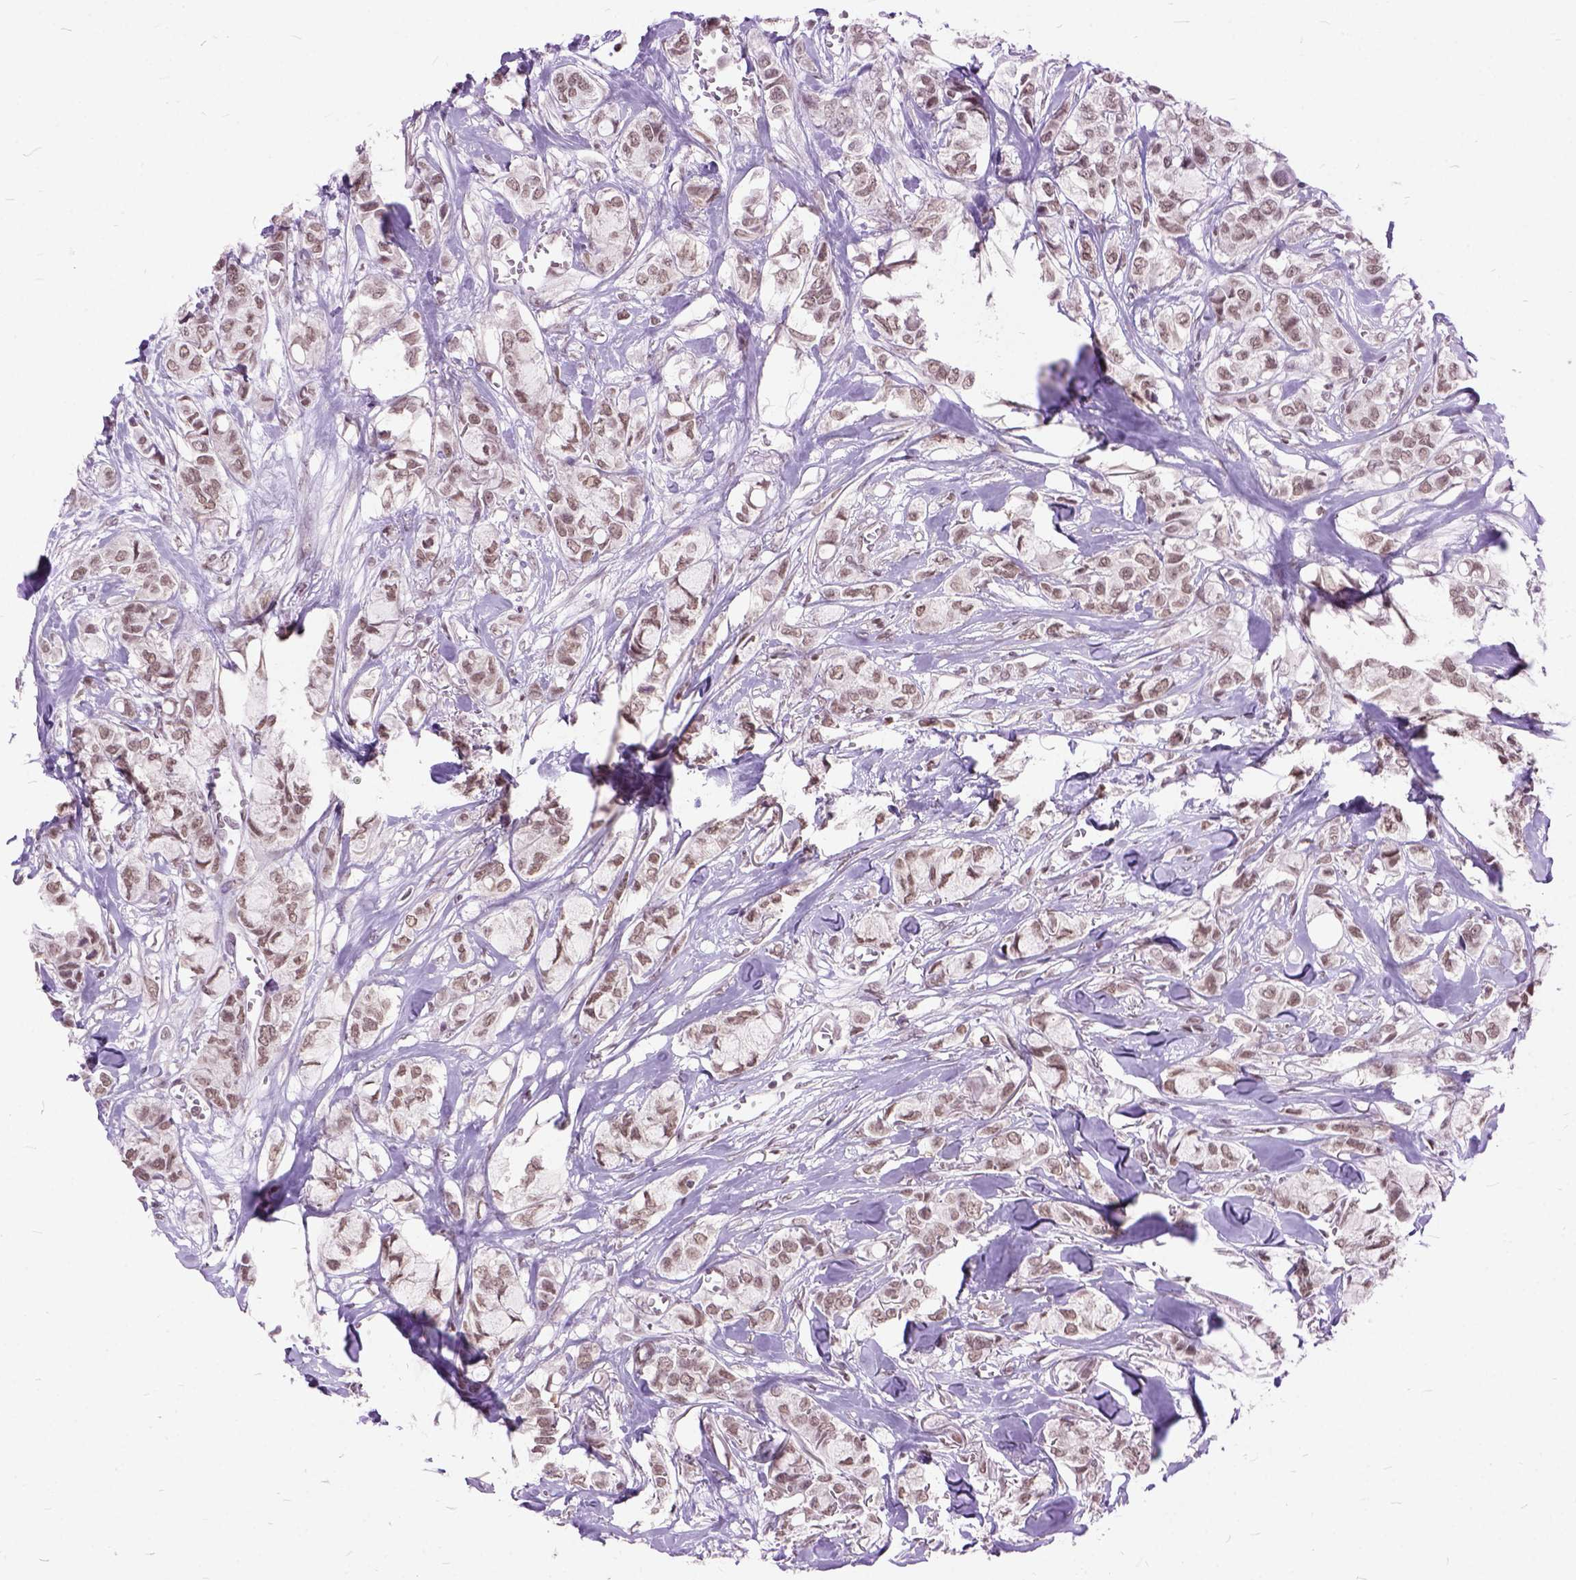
{"staining": {"intensity": "moderate", "quantity": ">75%", "location": "nuclear"}, "tissue": "breast cancer", "cell_type": "Tumor cells", "image_type": "cancer", "snomed": [{"axis": "morphology", "description": "Duct carcinoma"}, {"axis": "topography", "description": "Breast"}], "caption": "Breast invasive ductal carcinoma stained with a protein marker demonstrates moderate staining in tumor cells.", "gene": "ORC5", "patient": {"sex": "female", "age": 85}}